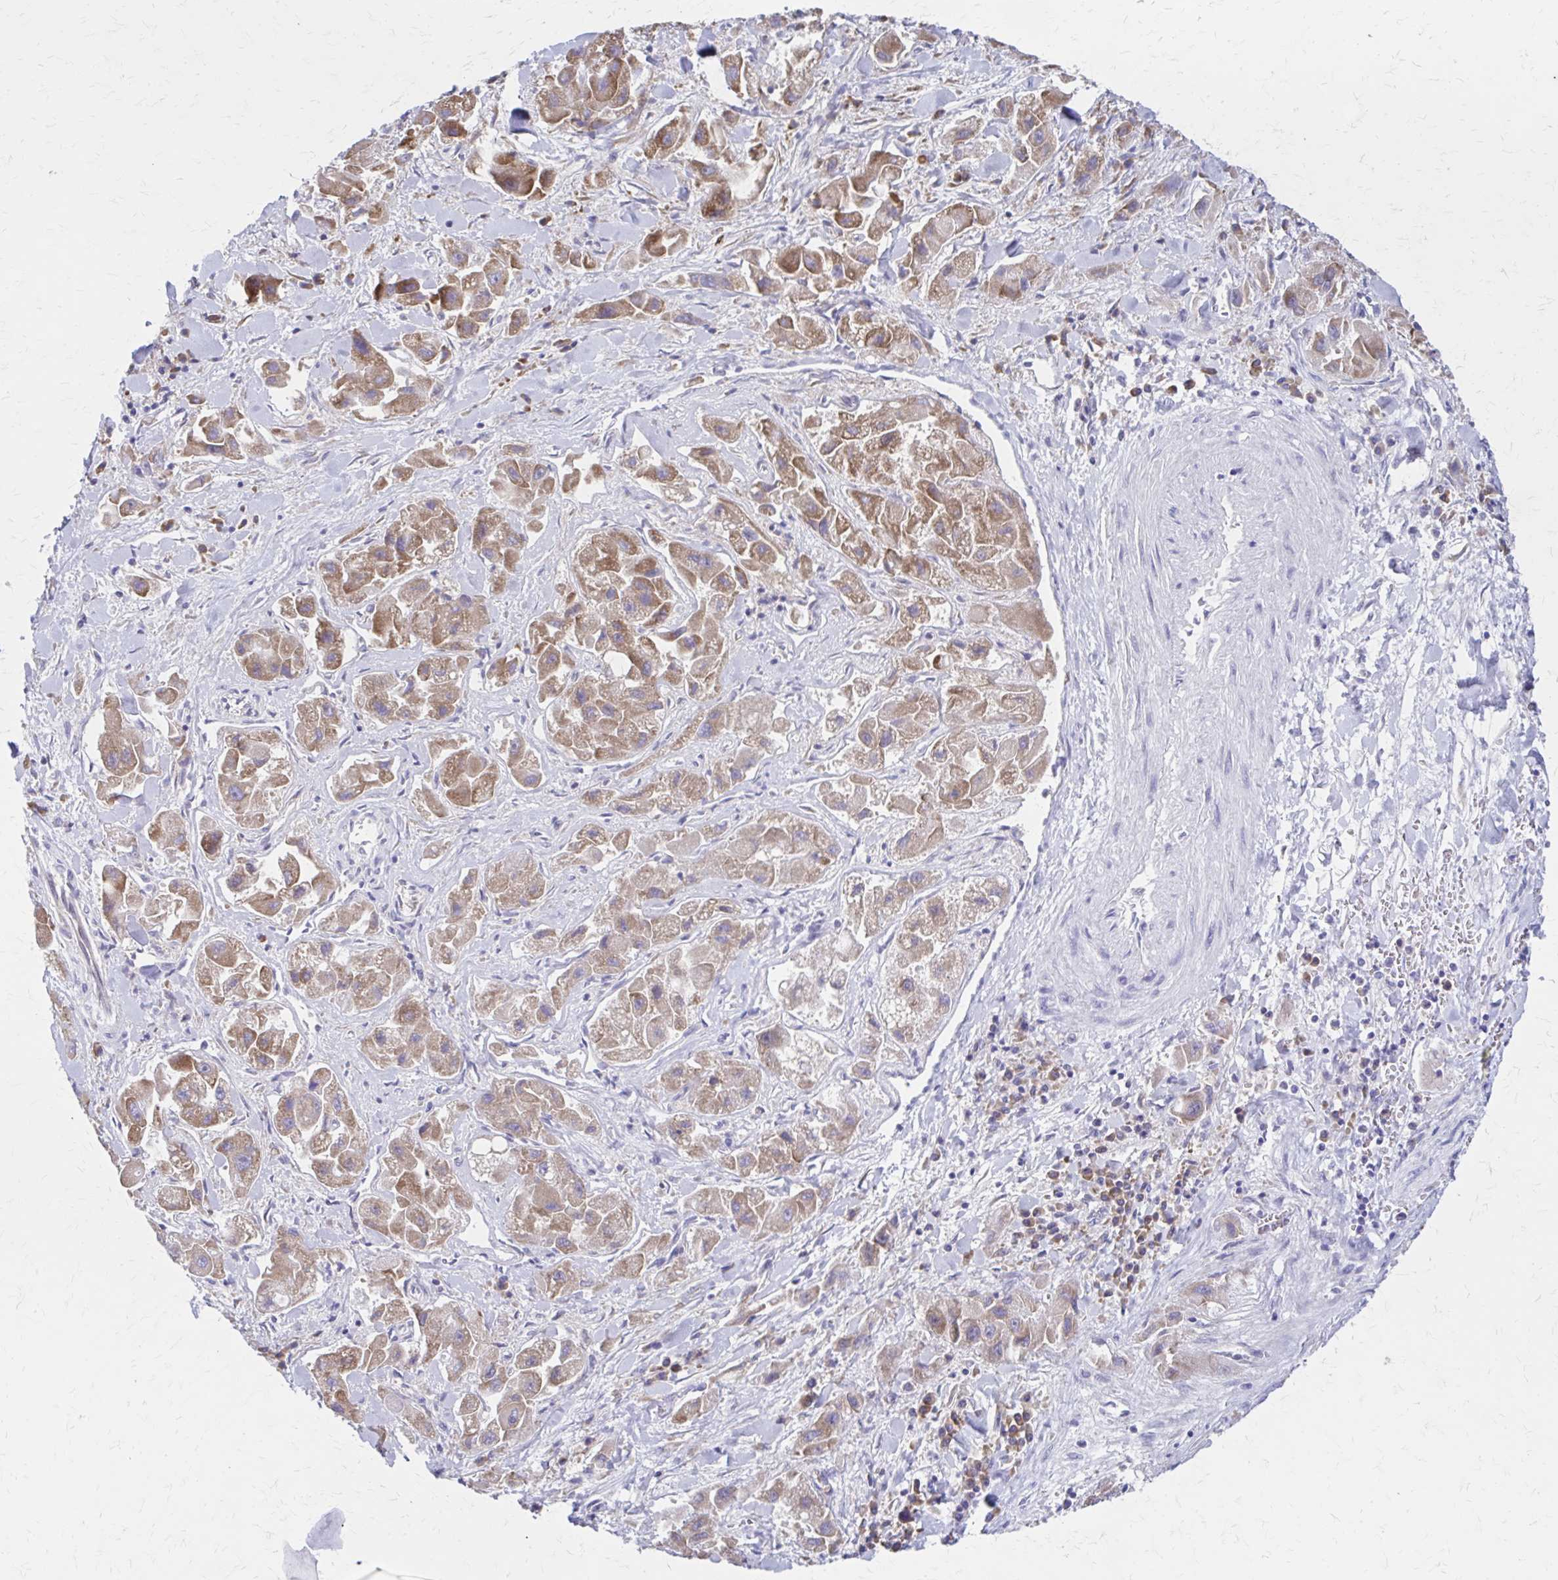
{"staining": {"intensity": "moderate", "quantity": "25%-75%", "location": "cytoplasmic/membranous"}, "tissue": "liver cancer", "cell_type": "Tumor cells", "image_type": "cancer", "snomed": [{"axis": "morphology", "description": "Carcinoma, Hepatocellular, NOS"}, {"axis": "topography", "description": "Liver"}], "caption": "A brown stain shows moderate cytoplasmic/membranous staining of a protein in hepatocellular carcinoma (liver) tumor cells.", "gene": "RPL27A", "patient": {"sex": "male", "age": 24}}